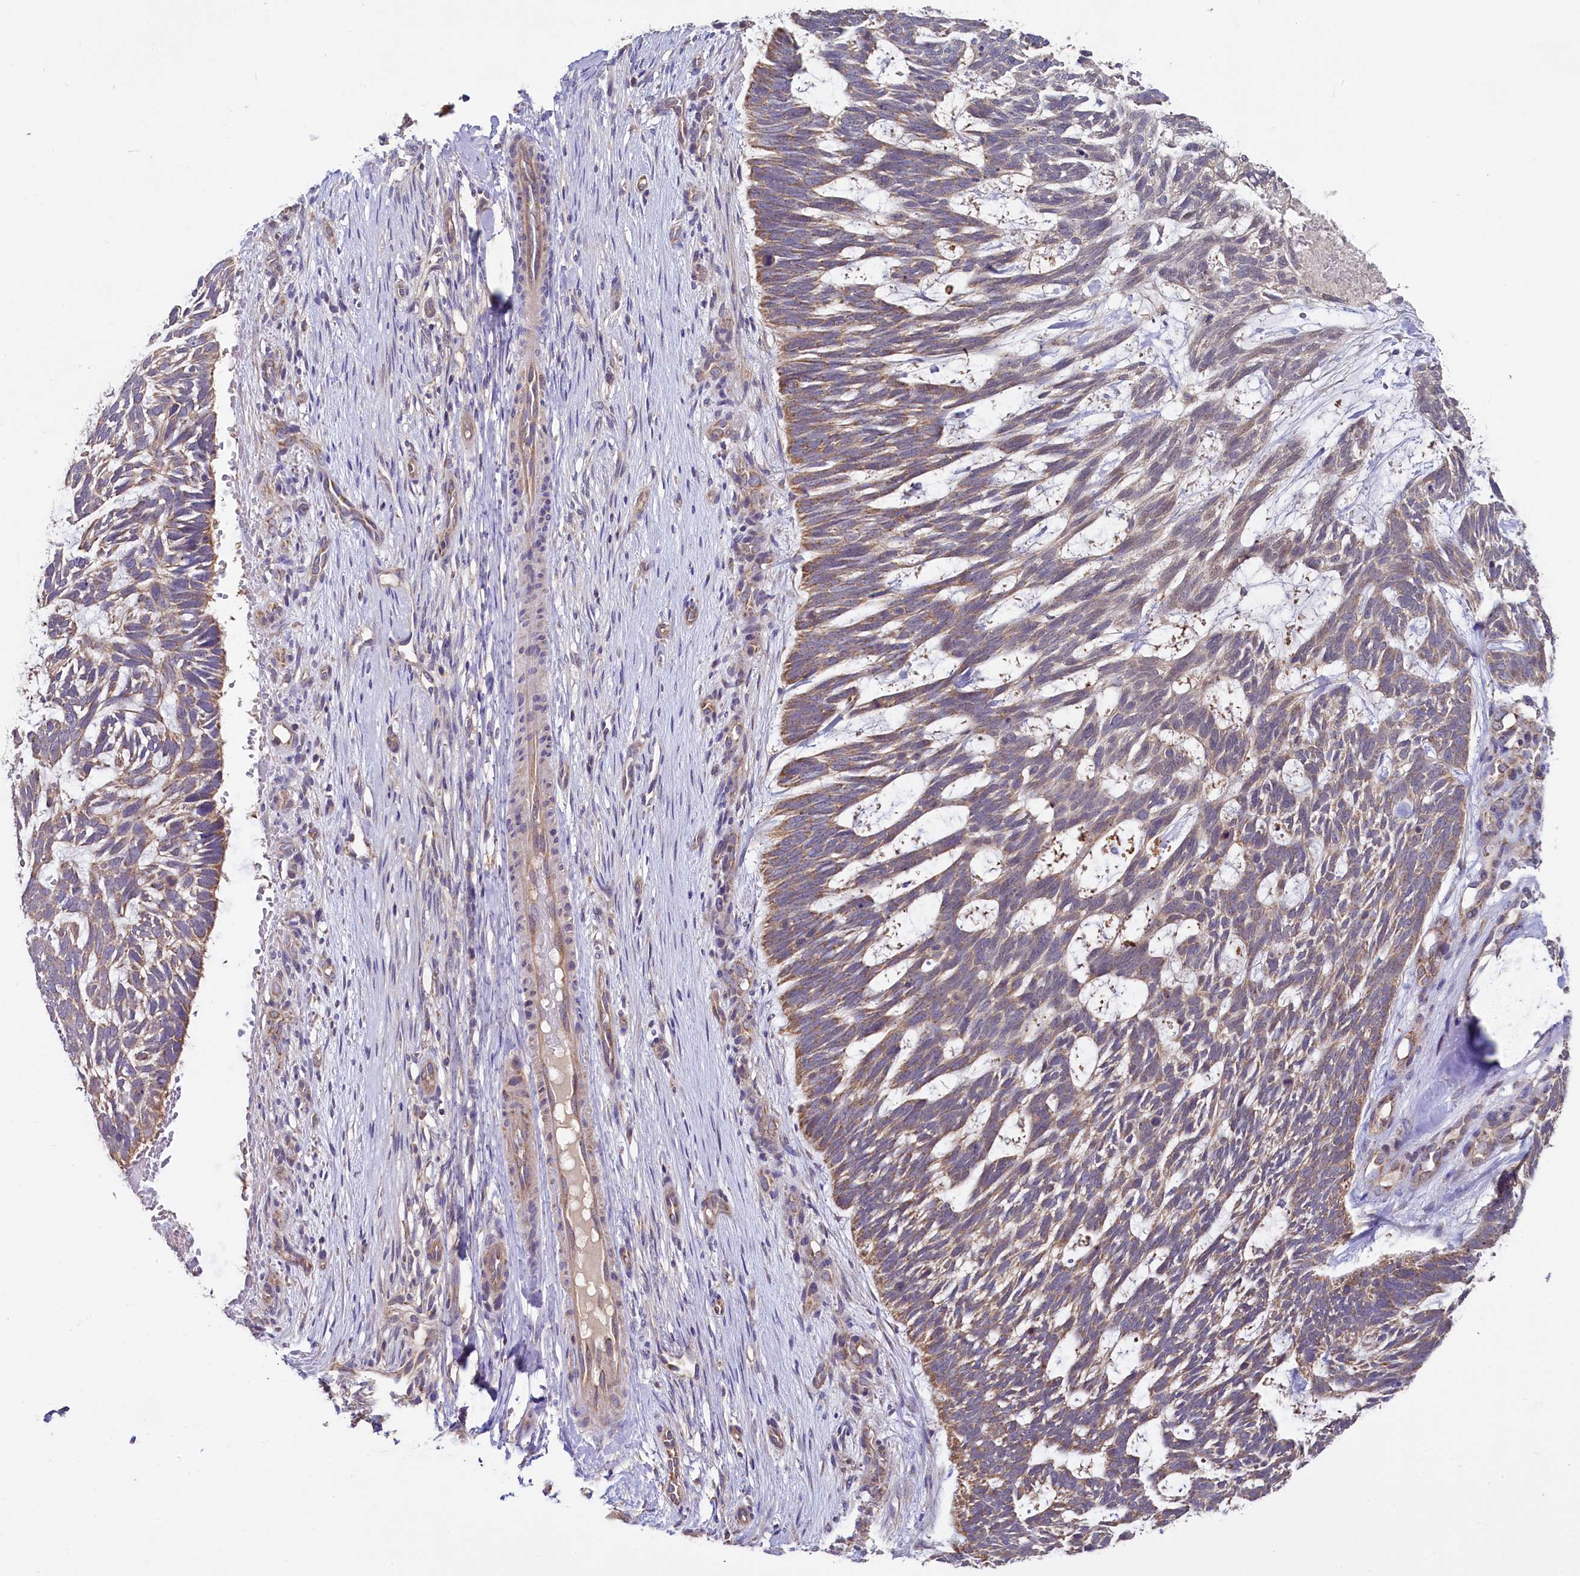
{"staining": {"intensity": "weak", "quantity": "25%-75%", "location": "cytoplasmic/membranous"}, "tissue": "skin cancer", "cell_type": "Tumor cells", "image_type": "cancer", "snomed": [{"axis": "morphology", "description": "Basal cell carcinoma"}, {"axis": "topography", "description": "Skin"}], "caption": "A brown stain labels weak cytoplasmic/membranous expression of a protein in basal cell carcinoma (skin) tumor cells.", "gene": "MRPL57", "patient": {"sex": "male", "age": 88}}